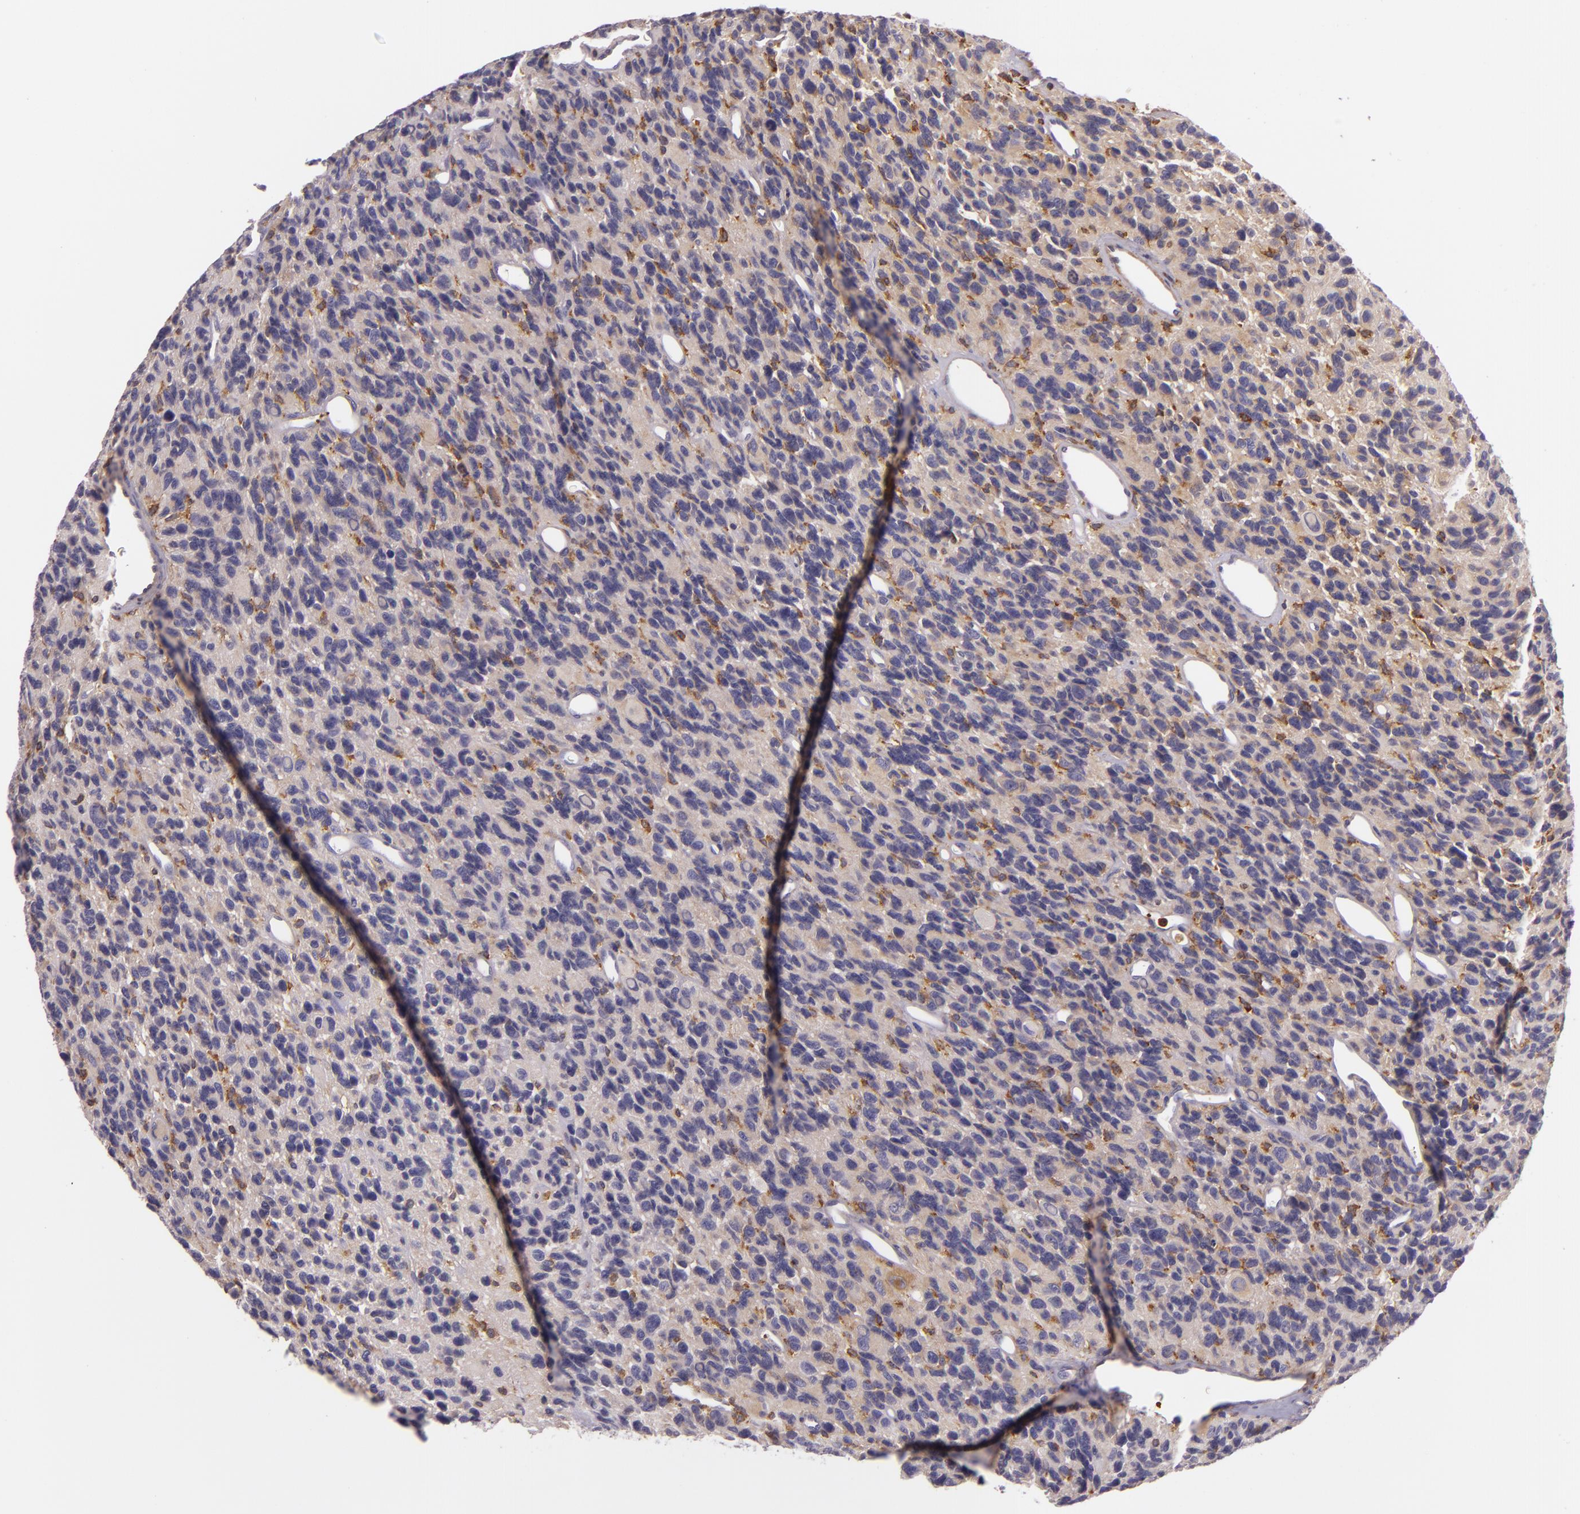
{"staining": {"intensity": "moderate", "quantity": "25%-75%", "location": "cytoplasmic/membranous"}, "tissue": "glioma", "cell_type": "Tumor cells", "image_type": "cancer", "snomed": [{"axis": "morphology", "description": "Glioma, malignant, High grade"}, {"axis": "topography", "description": "Brain"}], "caption": "Glioma stained with a brown dye displays moderate cytoplasmic/membranous positive positivity in about 25%-75% of tumor cells.", "gene": "TLN1", "patient": {"sex": "male", "age": 77}}